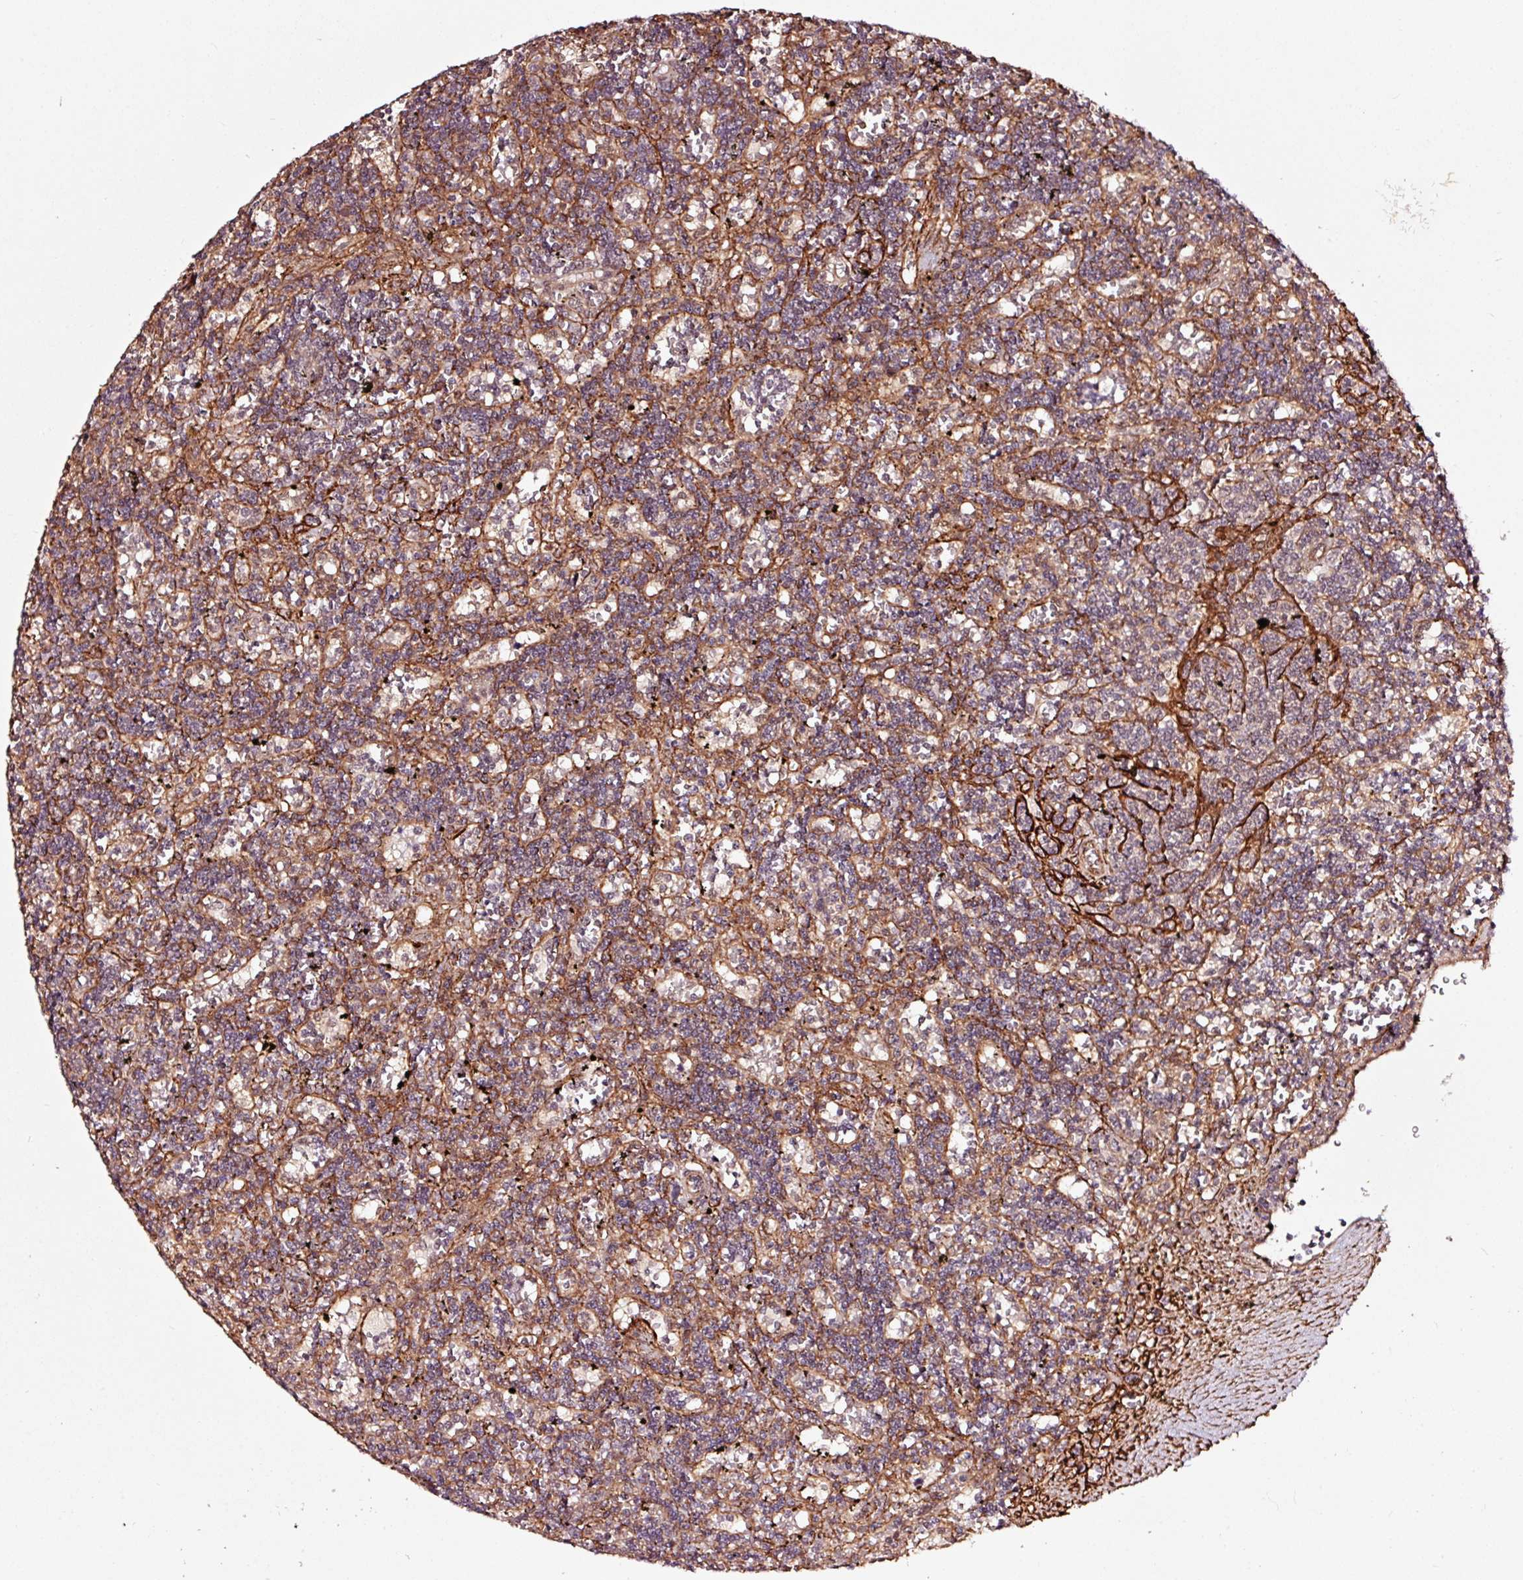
{"staining": {"intensity": "negative", "quantity": "none", "location": "none"}, "tissue": "lymphoma", "cell_type": "Tumor cells", "image_type": "cancer", "snomed": [{"axis": "morphology", "description": "Malignant lymphoma, non-Hodgkin's type, Low grade"}, {"axis": "topography", "description": "Spleen"}], "caption": "The immunohistochemistry (IHC) histopathology image has no significant expression in tumor cells of low-grade malignant lymphoma, non-Hodgkin's type tissue.", "gene": "TPM1", "patient": {"sex": "male", "age": 60}}